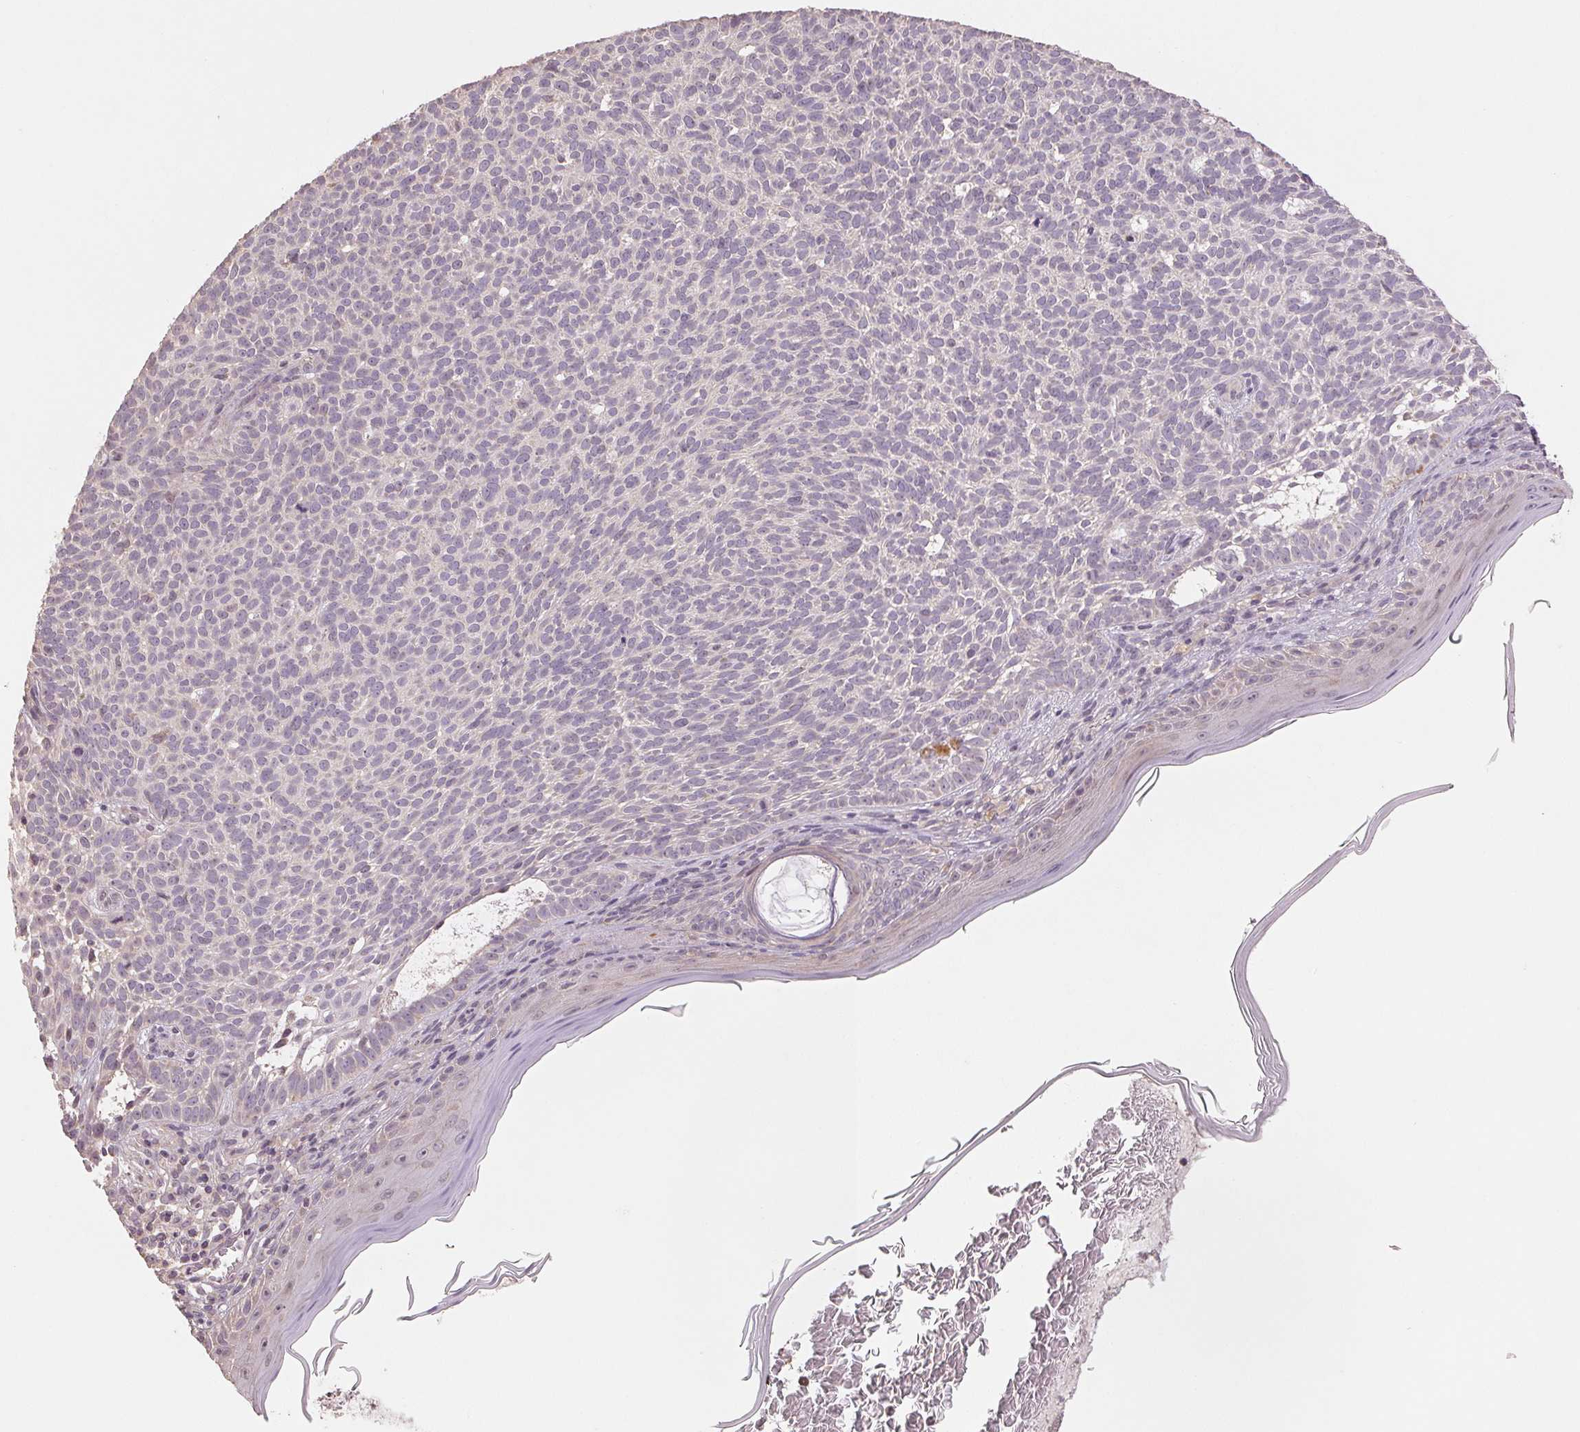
{"staining": {"intensity": "negative", "quantity": "none", "location": "none"}, "tissue": "skin cancer", "cell_type": "Tumor cells", "image_type": "cancer", "snomed": [{"axis": "morphology", "description": "Basal cell carcinoma"}, {"axis": "topography", "description": "Skin"}], "caption": "An image of human basal cell carcinoma (skin) is negative for staining in tumor cells. (DAB (3,3'-diaminobenzidine) immunohistochemistry (IHC), high magnification).", "gene": "COX14", "patient": {"sex": "male", "age": 78}}